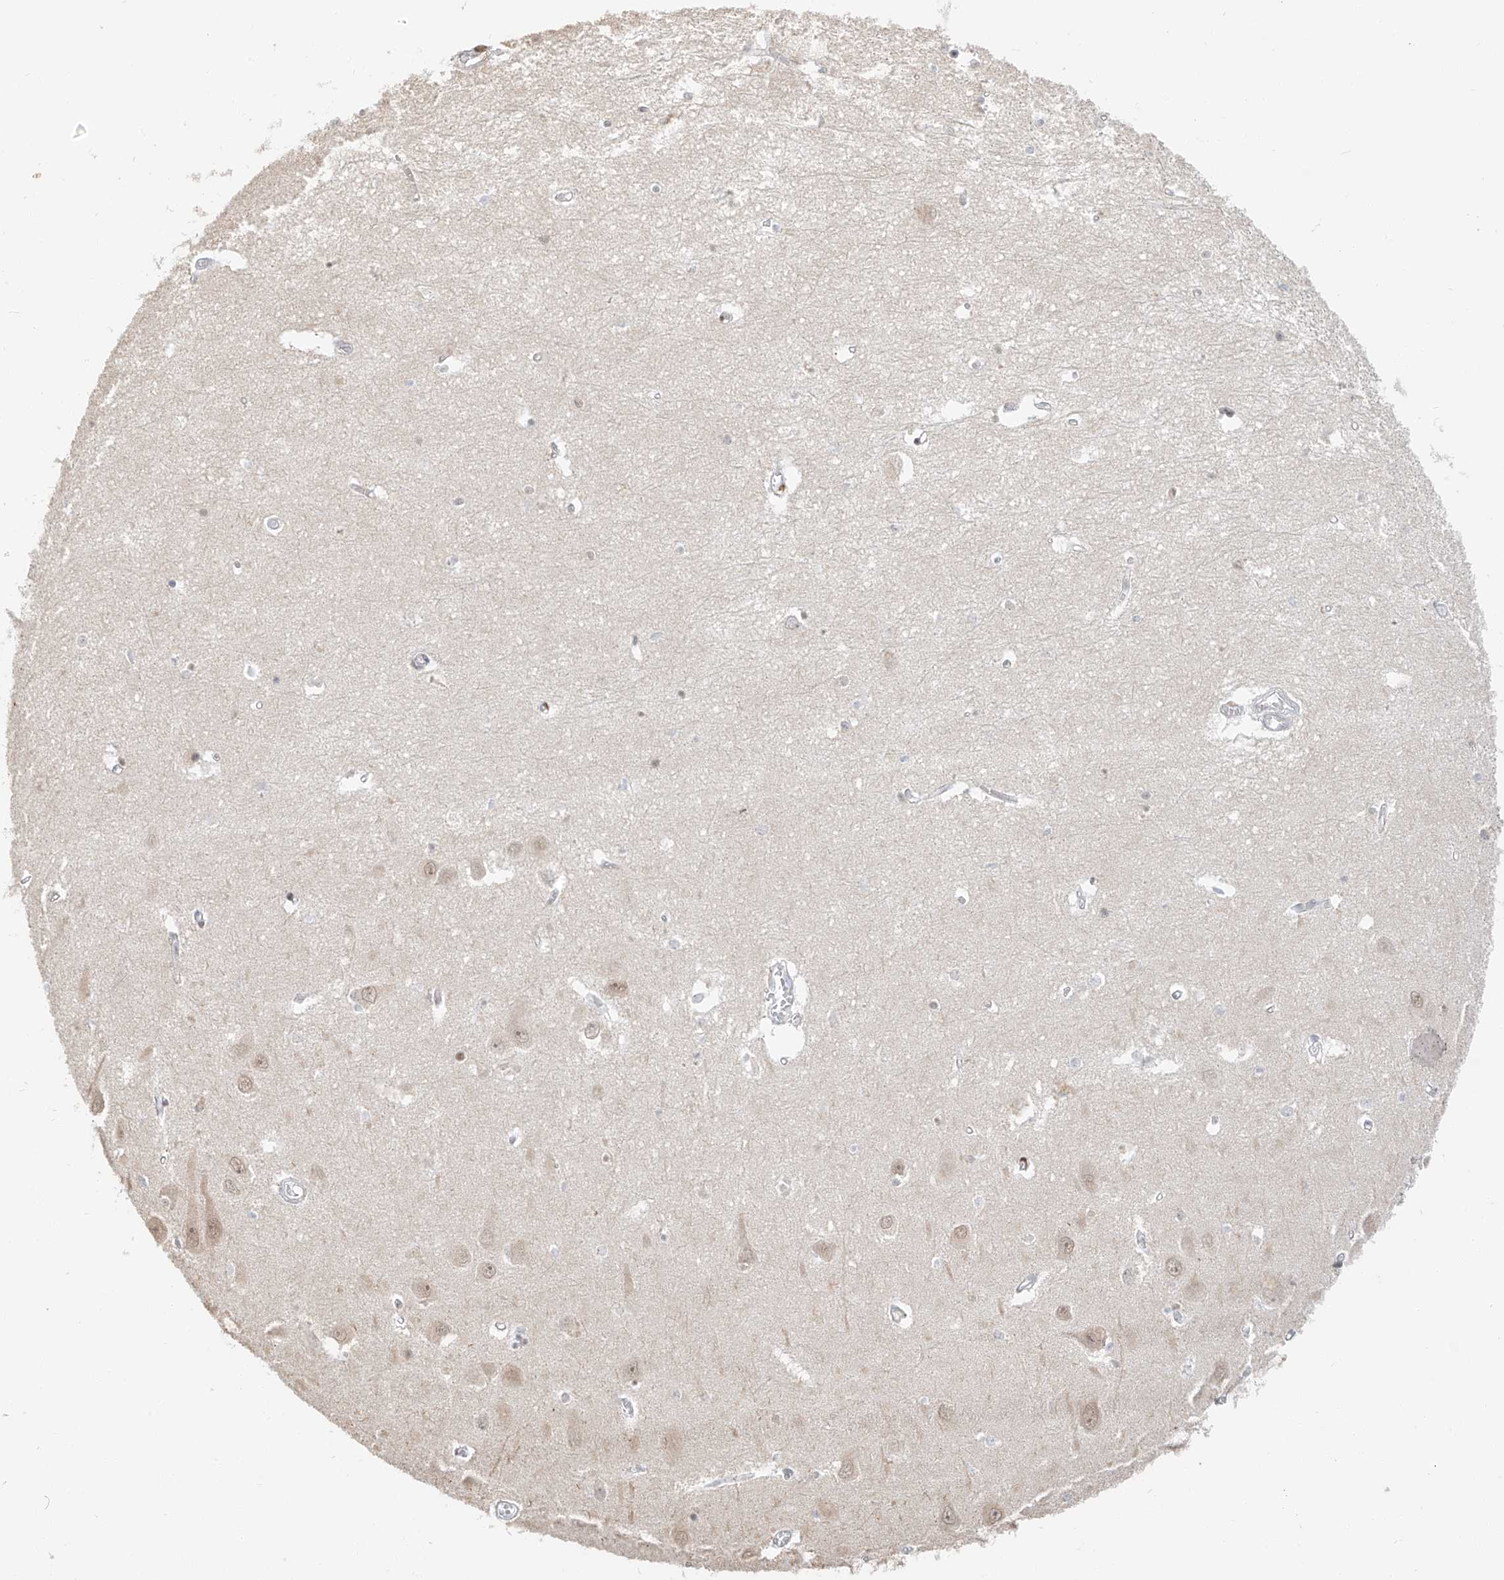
{"staining": {"intensity": "weak", "quantity": "<25%", "location": "nuclear"}, "tissue": "hippocampus", "cell_type": "Glial cells", "image_type": "normal", "snomed": [{"axis": "morphology", "description": "Normal tissue, NOS"}, {"axis": "topography", "description": "Hippocampus"}], "caption": "A micrograph of hippocampus stained for a protein reveals no brown staining in glial cells. The staining is performed using DAB (3,3'-diaminobenzidine) brown chromogen with nuclei counter-stained in using hematoxylin.", "gene": "ZNF774", "patient": {"sex": "male", "age": 70}}